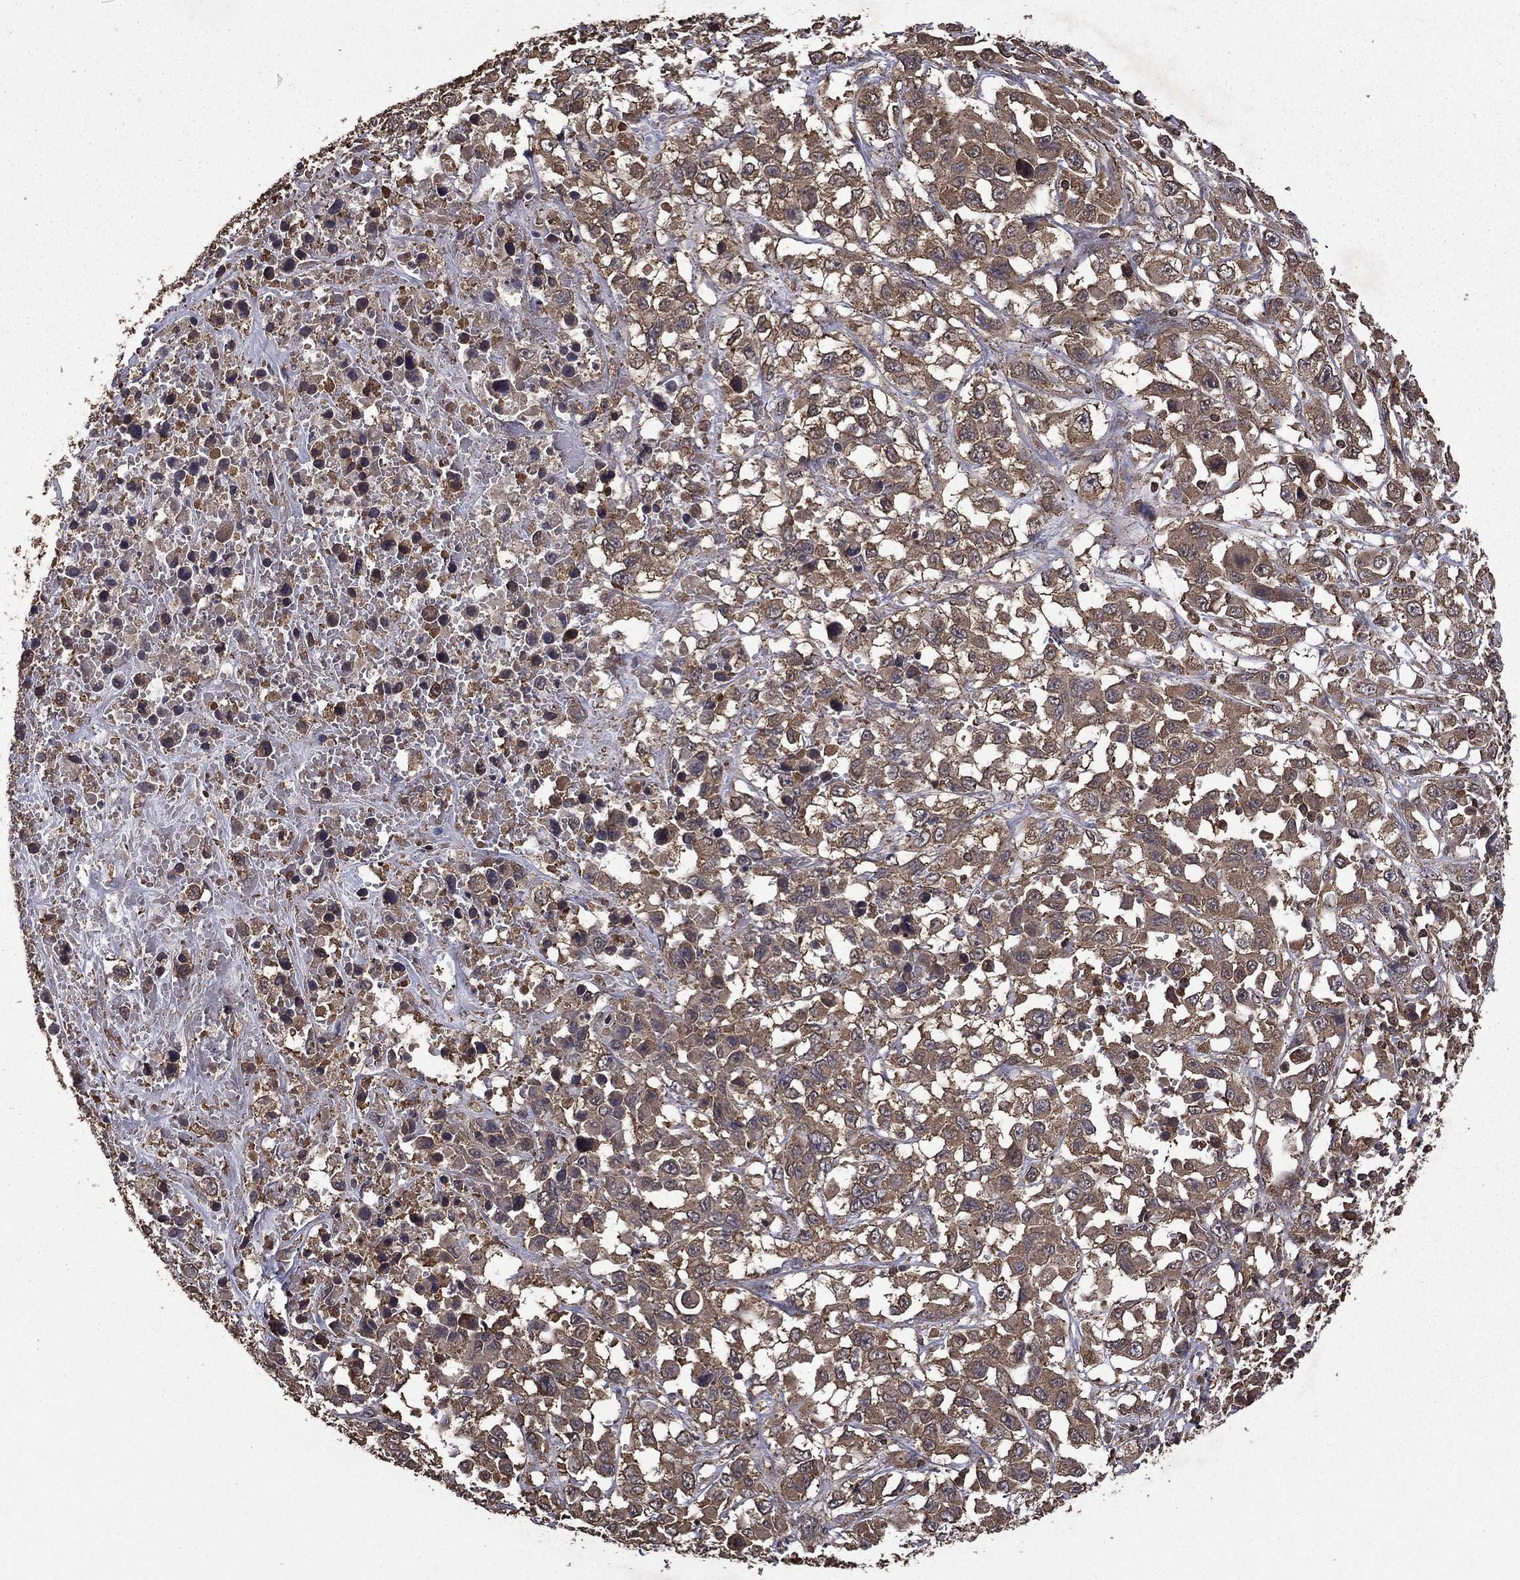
{"staining": {"intensity": "weak", "quantity": "25%-75%", "location": "cytoplasmic/membranous"}, "tissue": "liver cancer", "cell_type": "Tumor cells", "image_type": "cancer", "snomed": [{"axis": "morphology", "description": "Adenocarcinoma, NOS"}, {"axis": "morphology", "description": "Cholangiocarcinoma"}, {"axis": "topography", "description": "Liver"}], "caption": "Tumor cells demonstrate low levels of weak cytoplasmic/membranous positivity in about 25%-75% of cells in liver cancer.", "gene": "BIRC6", "patient": {"sex": "male", "age": 64}}